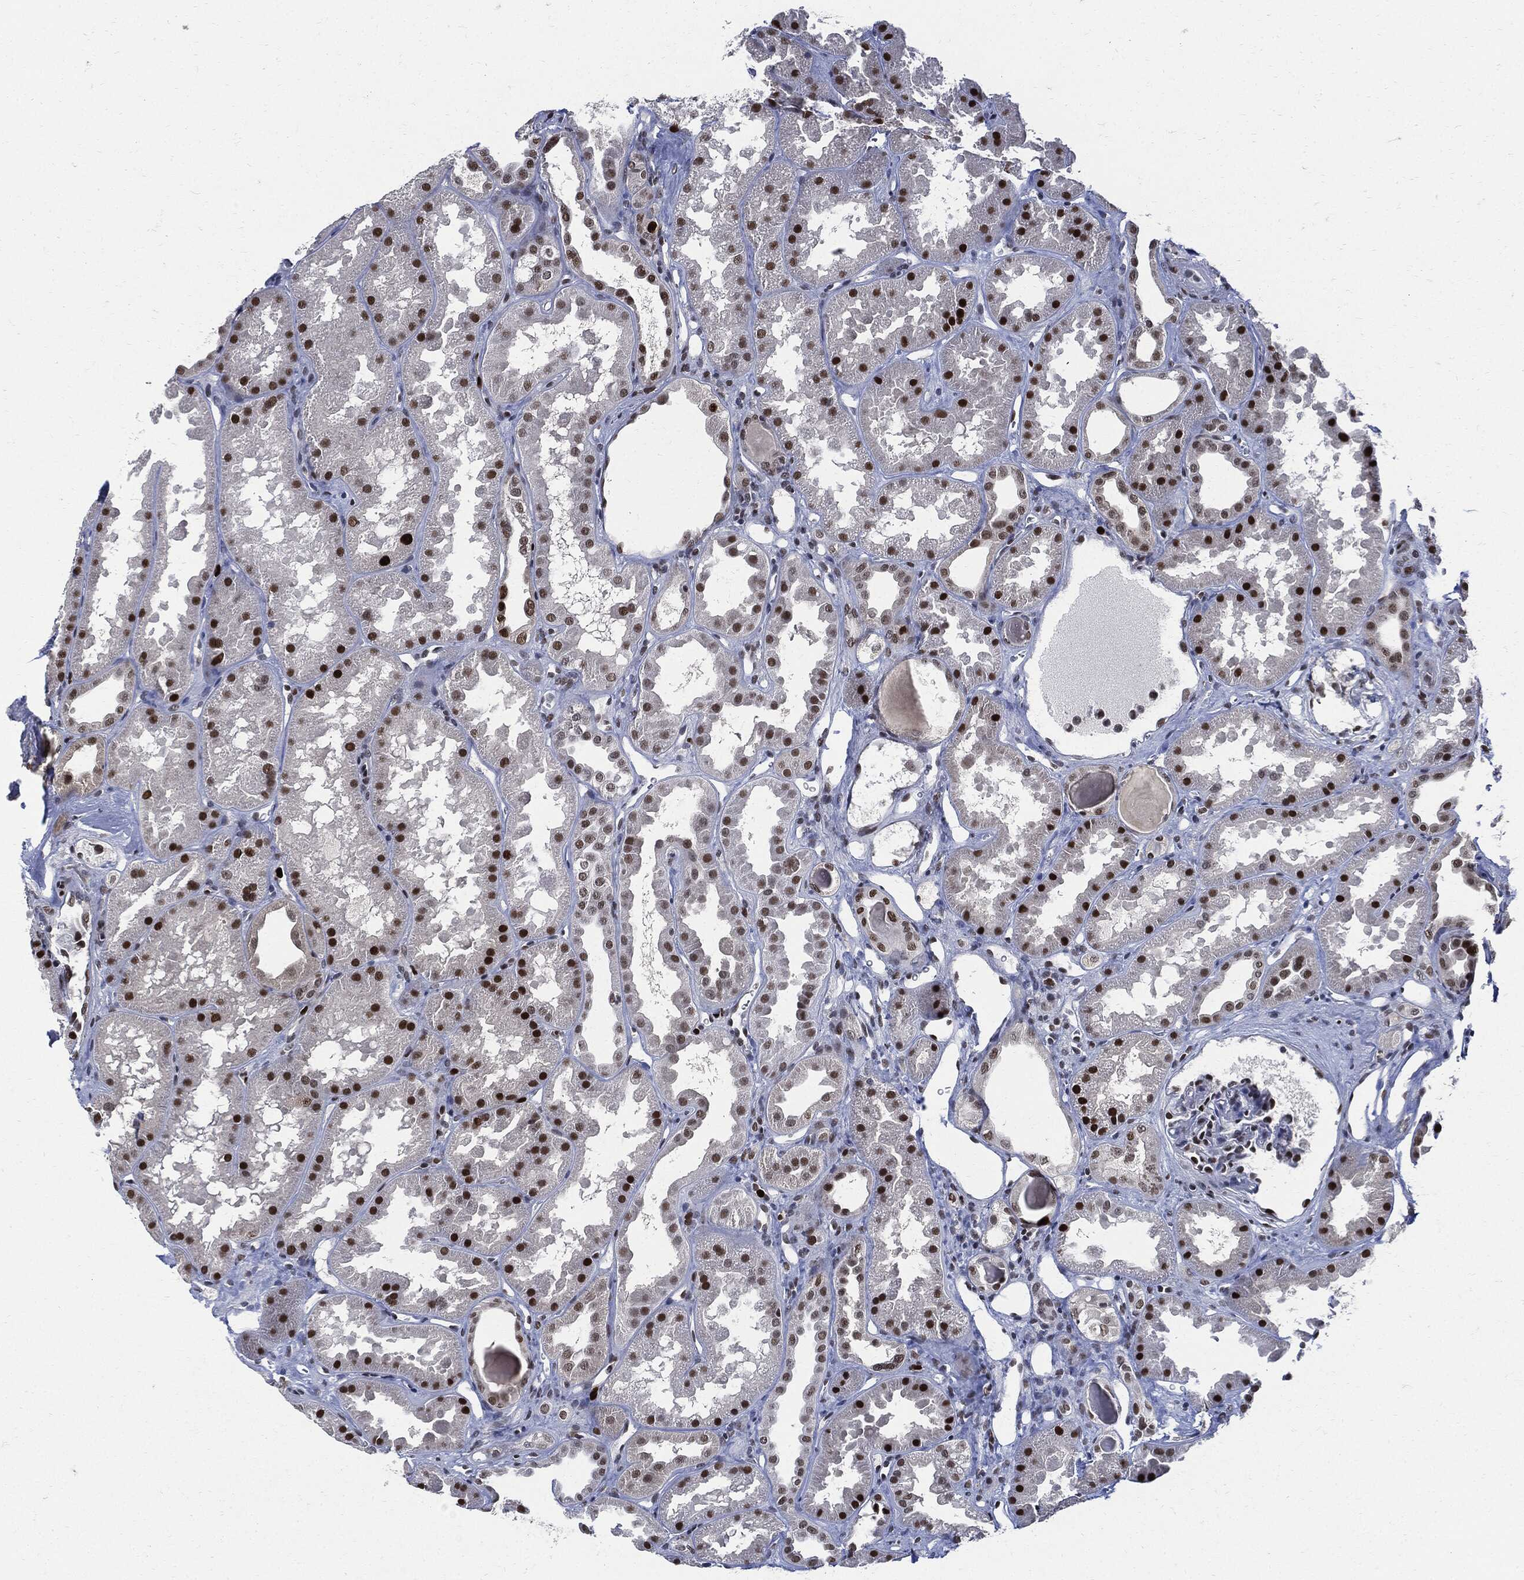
{"staining": {"intensity": "moderate", "quantity": "<25%", "location": "nuclear"}, "tissue": "kidney", "cell_type": "Cells in glomeruli", "image_type": "normal", "snomed": [{"axis": "morphology", "description": "Normal tissue, NOS"}, {"axis": "topography", "description": "Kidney"}], "caption": "Approximately <25% of cells in glomeruli in benign kidney exhibit moderate nuclear protein positivity as visualized by brown immunohistochemical staining.", "gene": "PCNA", "patient": {"sex": "male", "age": 61}}